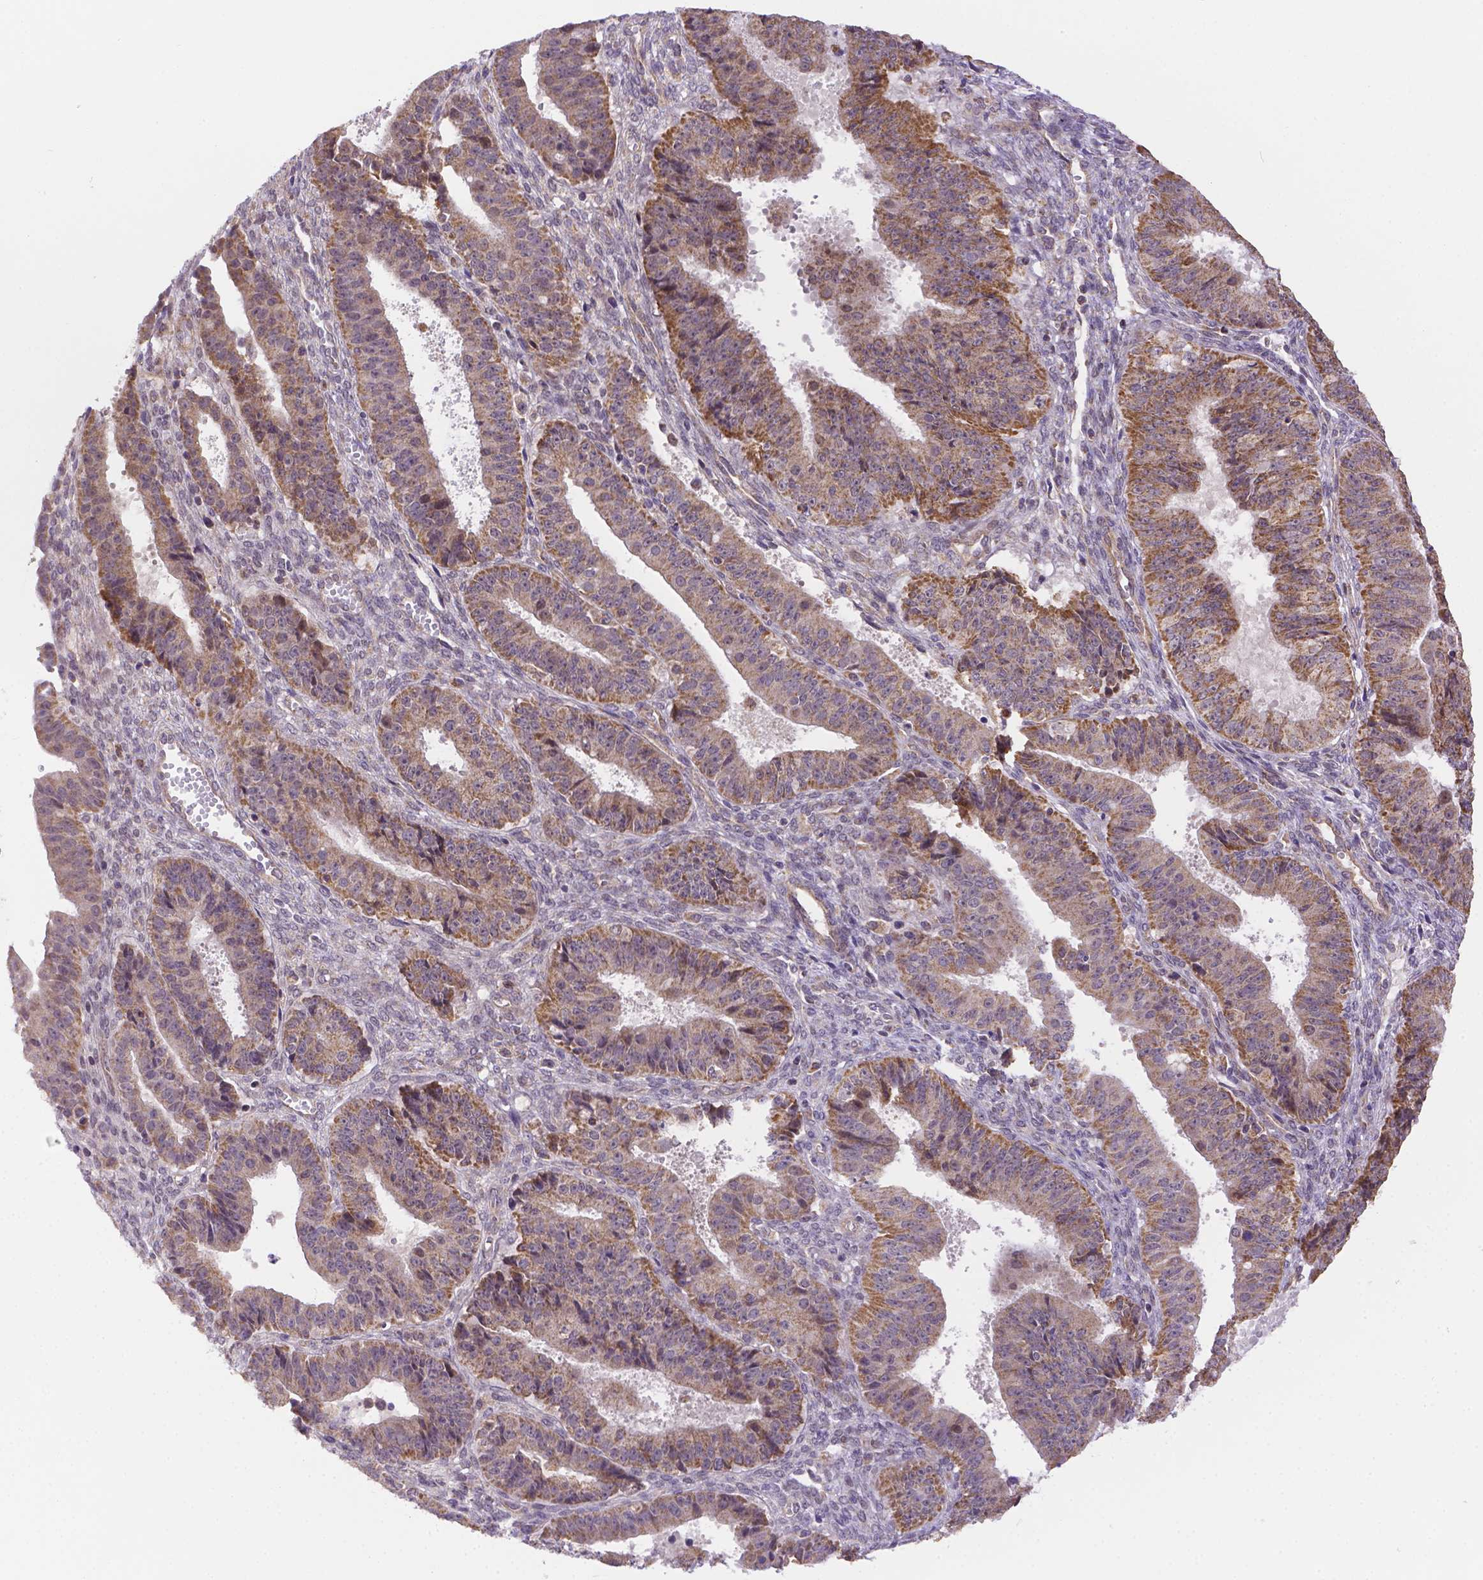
{"staining": {"intensity": "moderate", "quantity": ">75%", "location": "cytoplasmic/membranous"}, "tissue": "ovarian cancer", "cell_type": "Tumor cells", "image_type": "cancer", "snomed": [{"axis": "morphology", "description": "Carcinoma, endometroid"}, {"axis": "topography", "description": "Ovary"}], "caption": "Immunohistochemical staining of ovarian endometroid carcinoma reveals moderate cytoplasmic/membranous protein positivity in about >75% of tumor cells.", "gene": "CYYR1", "patient": {"sex": "female", "age": 42}}